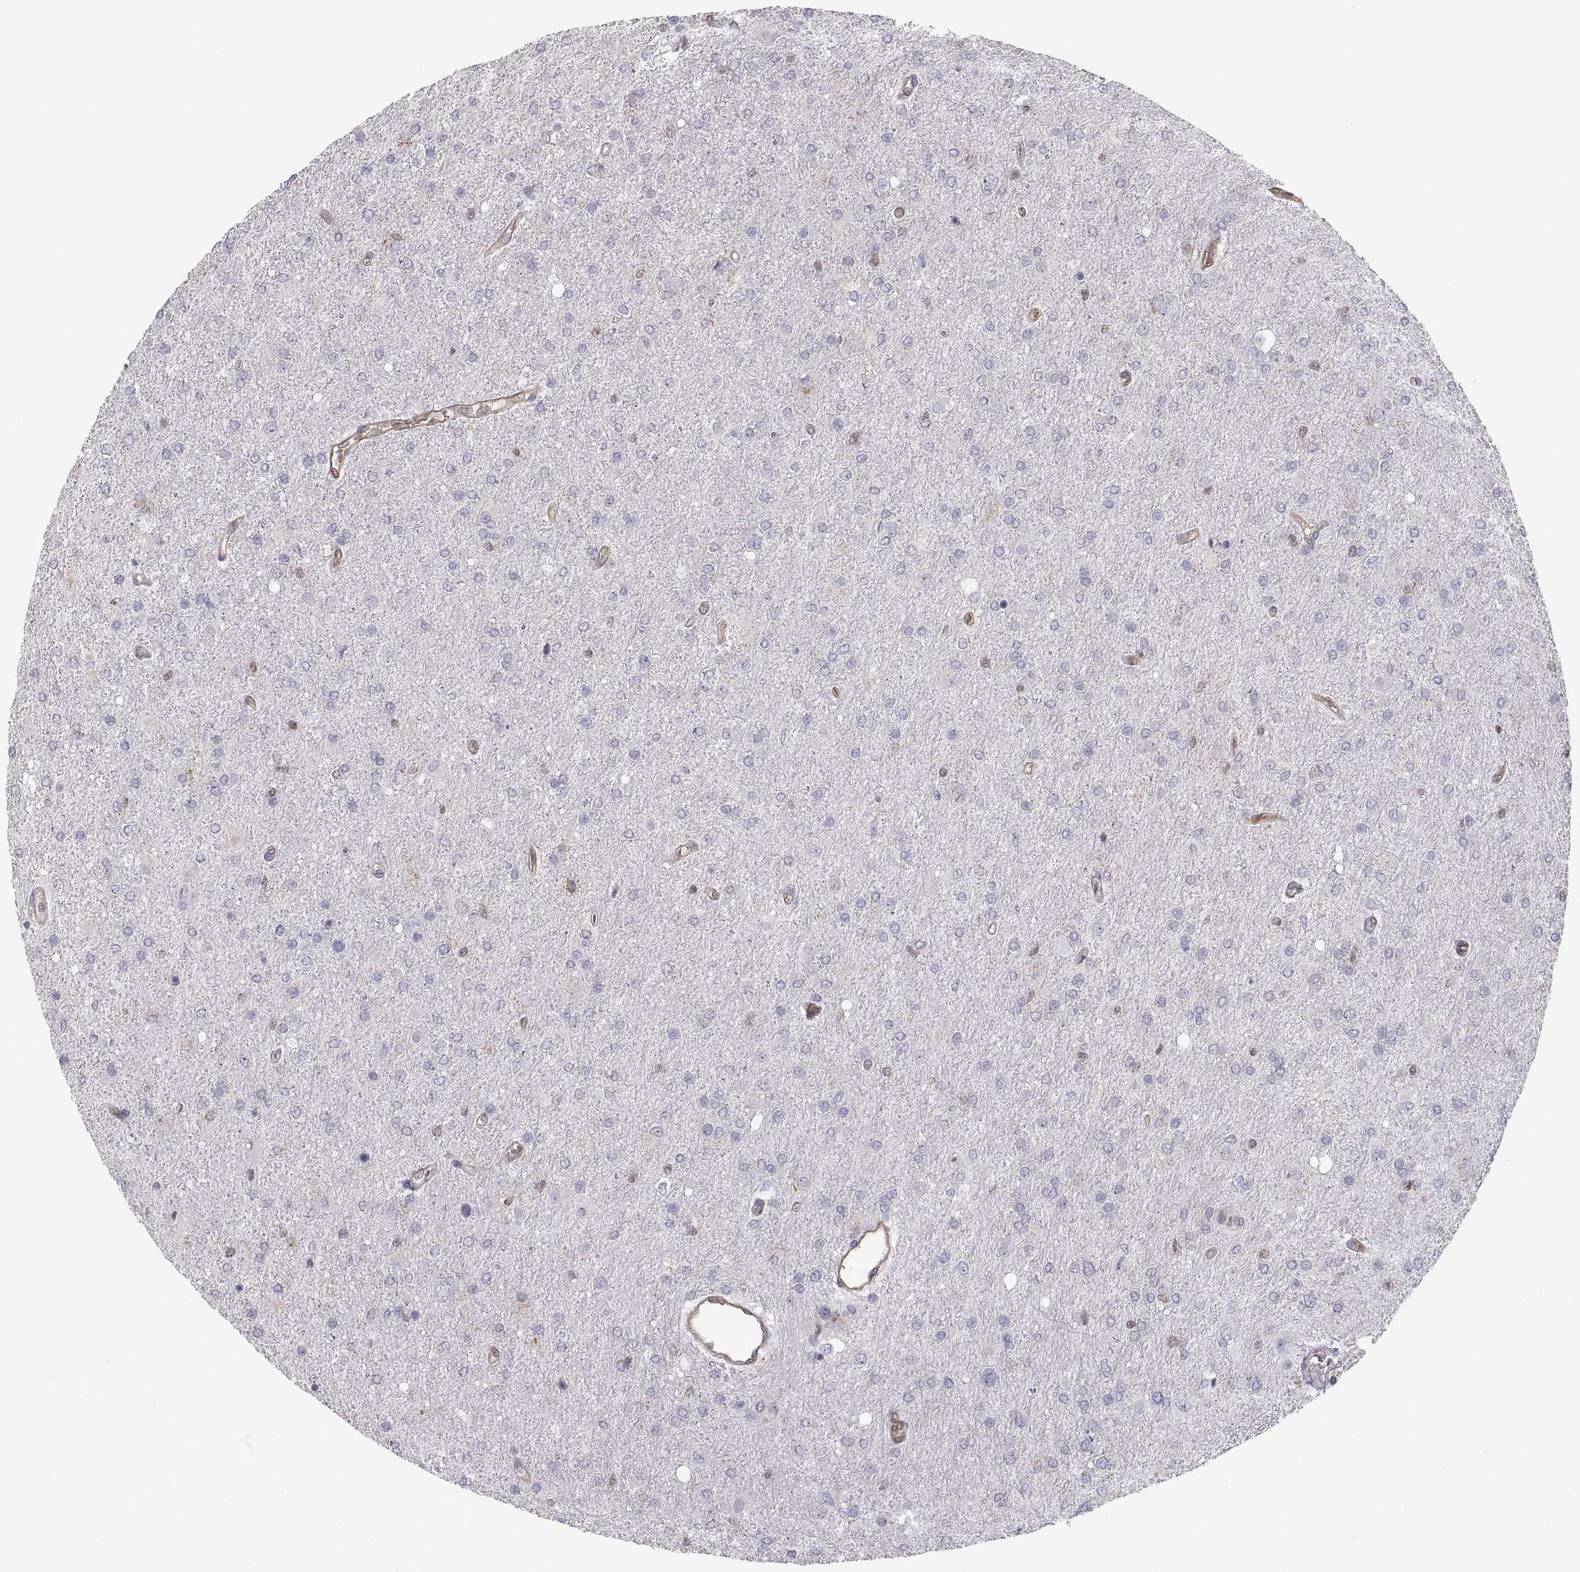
{"staining": {"intensity": "negative", "quantity": "none", "location": "none"}, "tissue": "glioma", "cell_type": "Tumor cells", "image_type": "cancer", "snomed": [{"axis": "morphology", "description": "Glioma, malignant, High grade"}, {"axis": "topography", "description": "Cerebral cortex"}], "caption": "Tumor cells are negative for protein expression in human glioma.", "gene": "PGM5", "patient": {"sex": "male", "age": 70}}